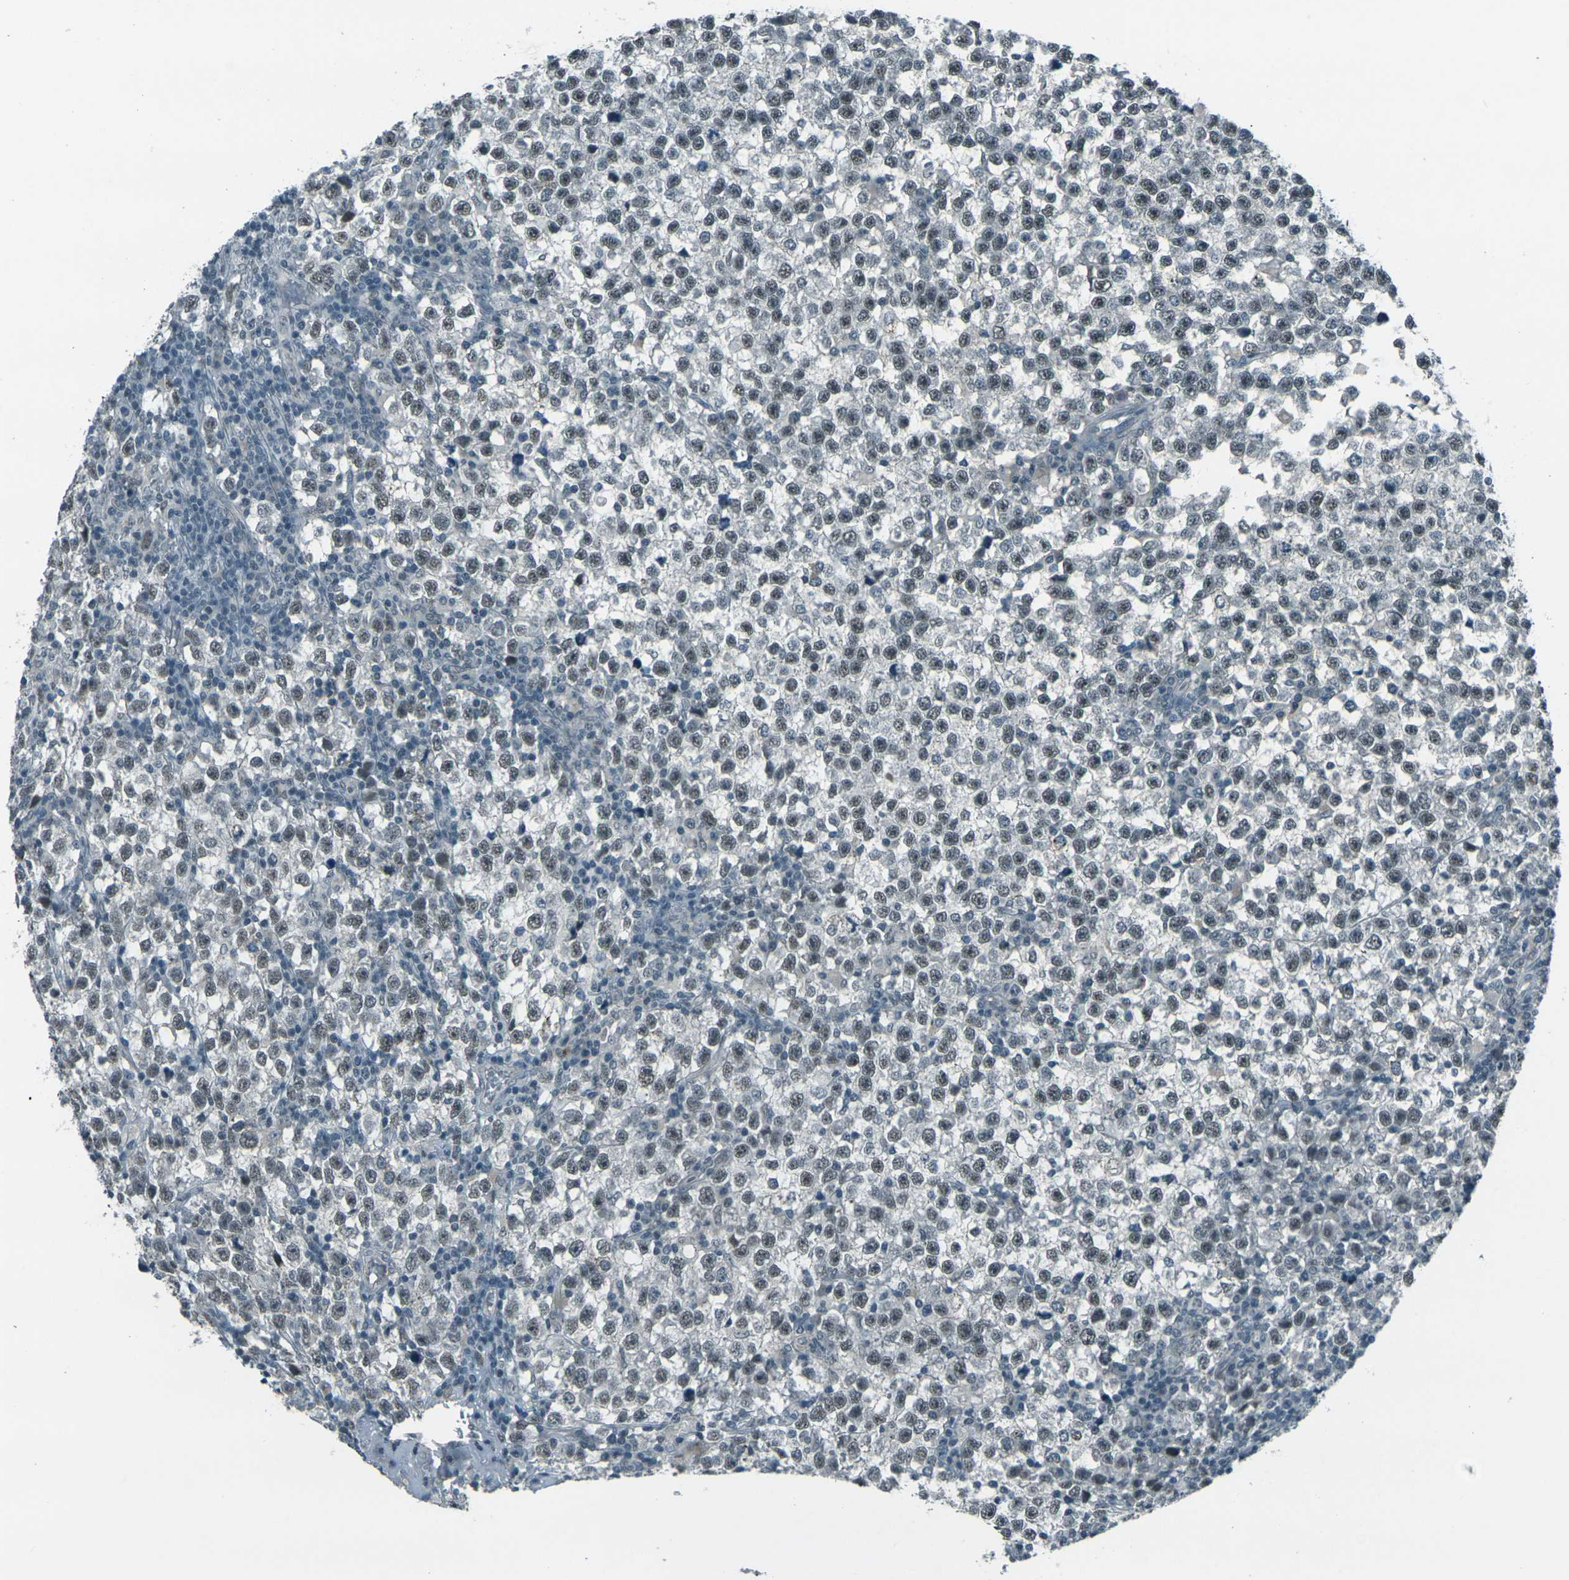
{"staining": {"intensity": "weak", "quantity": ">75%", "location": "nuclear"}, "tissue": "testis cancer", "cell_type": "Tumor cells", "image_type": "cancer", "snomed": [{"axis": "morphology", "description": "Seminoma, NOS"}, {"axis": "topography", "description": "Testis"}], "caption": "Human testis cancer stained for a protein (brown) shows weak nuclear positive expression in approximately >75% of tumor cells.", "gene": "GPR19", "patient": {"sex": "male", "age": 43}}